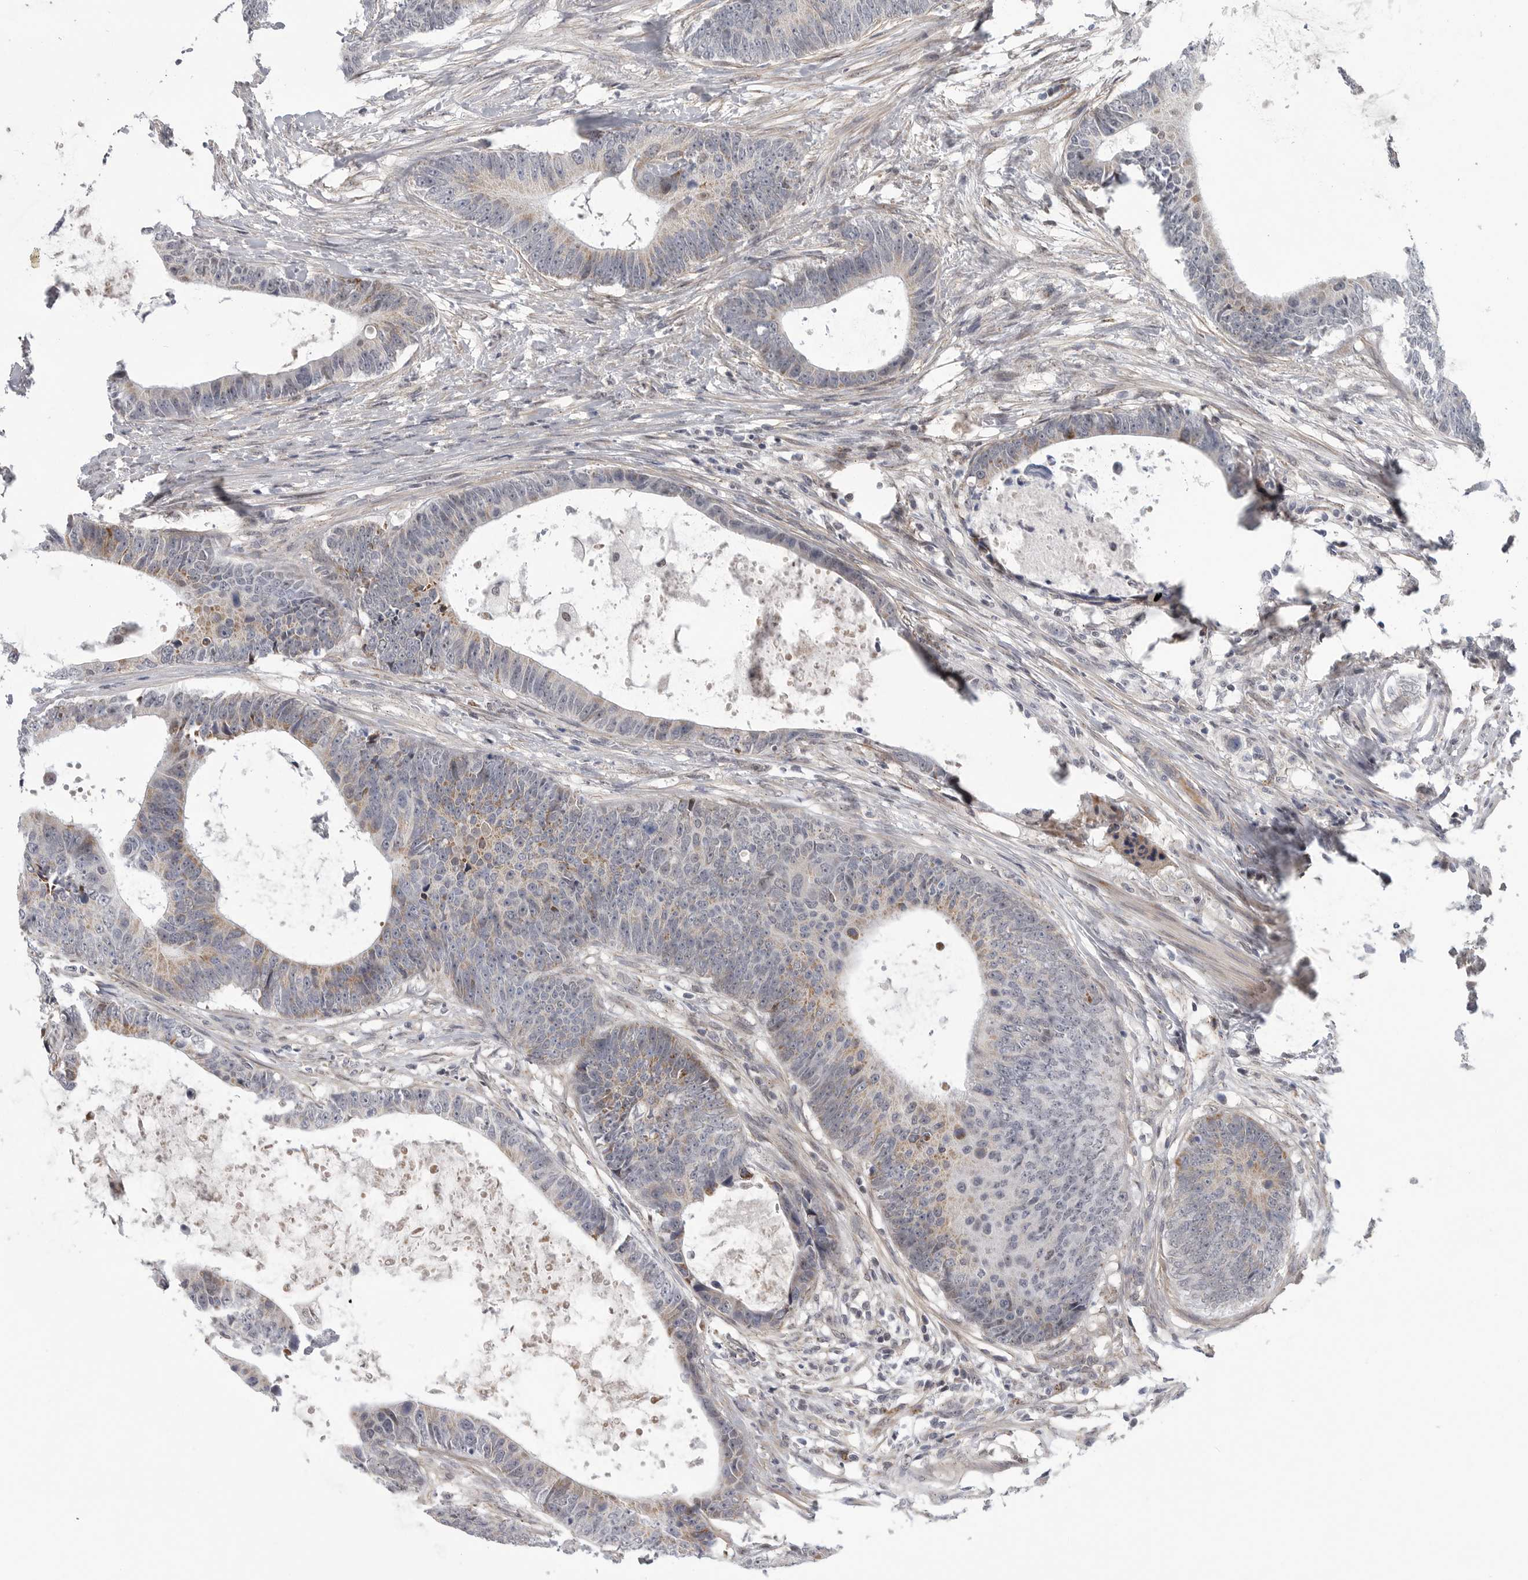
{"staining": {"intensity": "weak", "quantity": "<25%", "location": "cytoplasmic/membranous"}, "tissue": "colorectal cancer", "cell_type": "Tumor cells", "image_type": "cancer", "snomed": [{"axis": "morphology", "description": "Adenocarcinoma, NOS"}, {"axis": "topography", "description": "Colon"}], "caption": "This is an IHC image of colorectal cancer (adenocarcinoma). There is no expression in tumor cells.", "gene": "TMPRSS11F", "patient": {"sex": "male", "age": 56}}